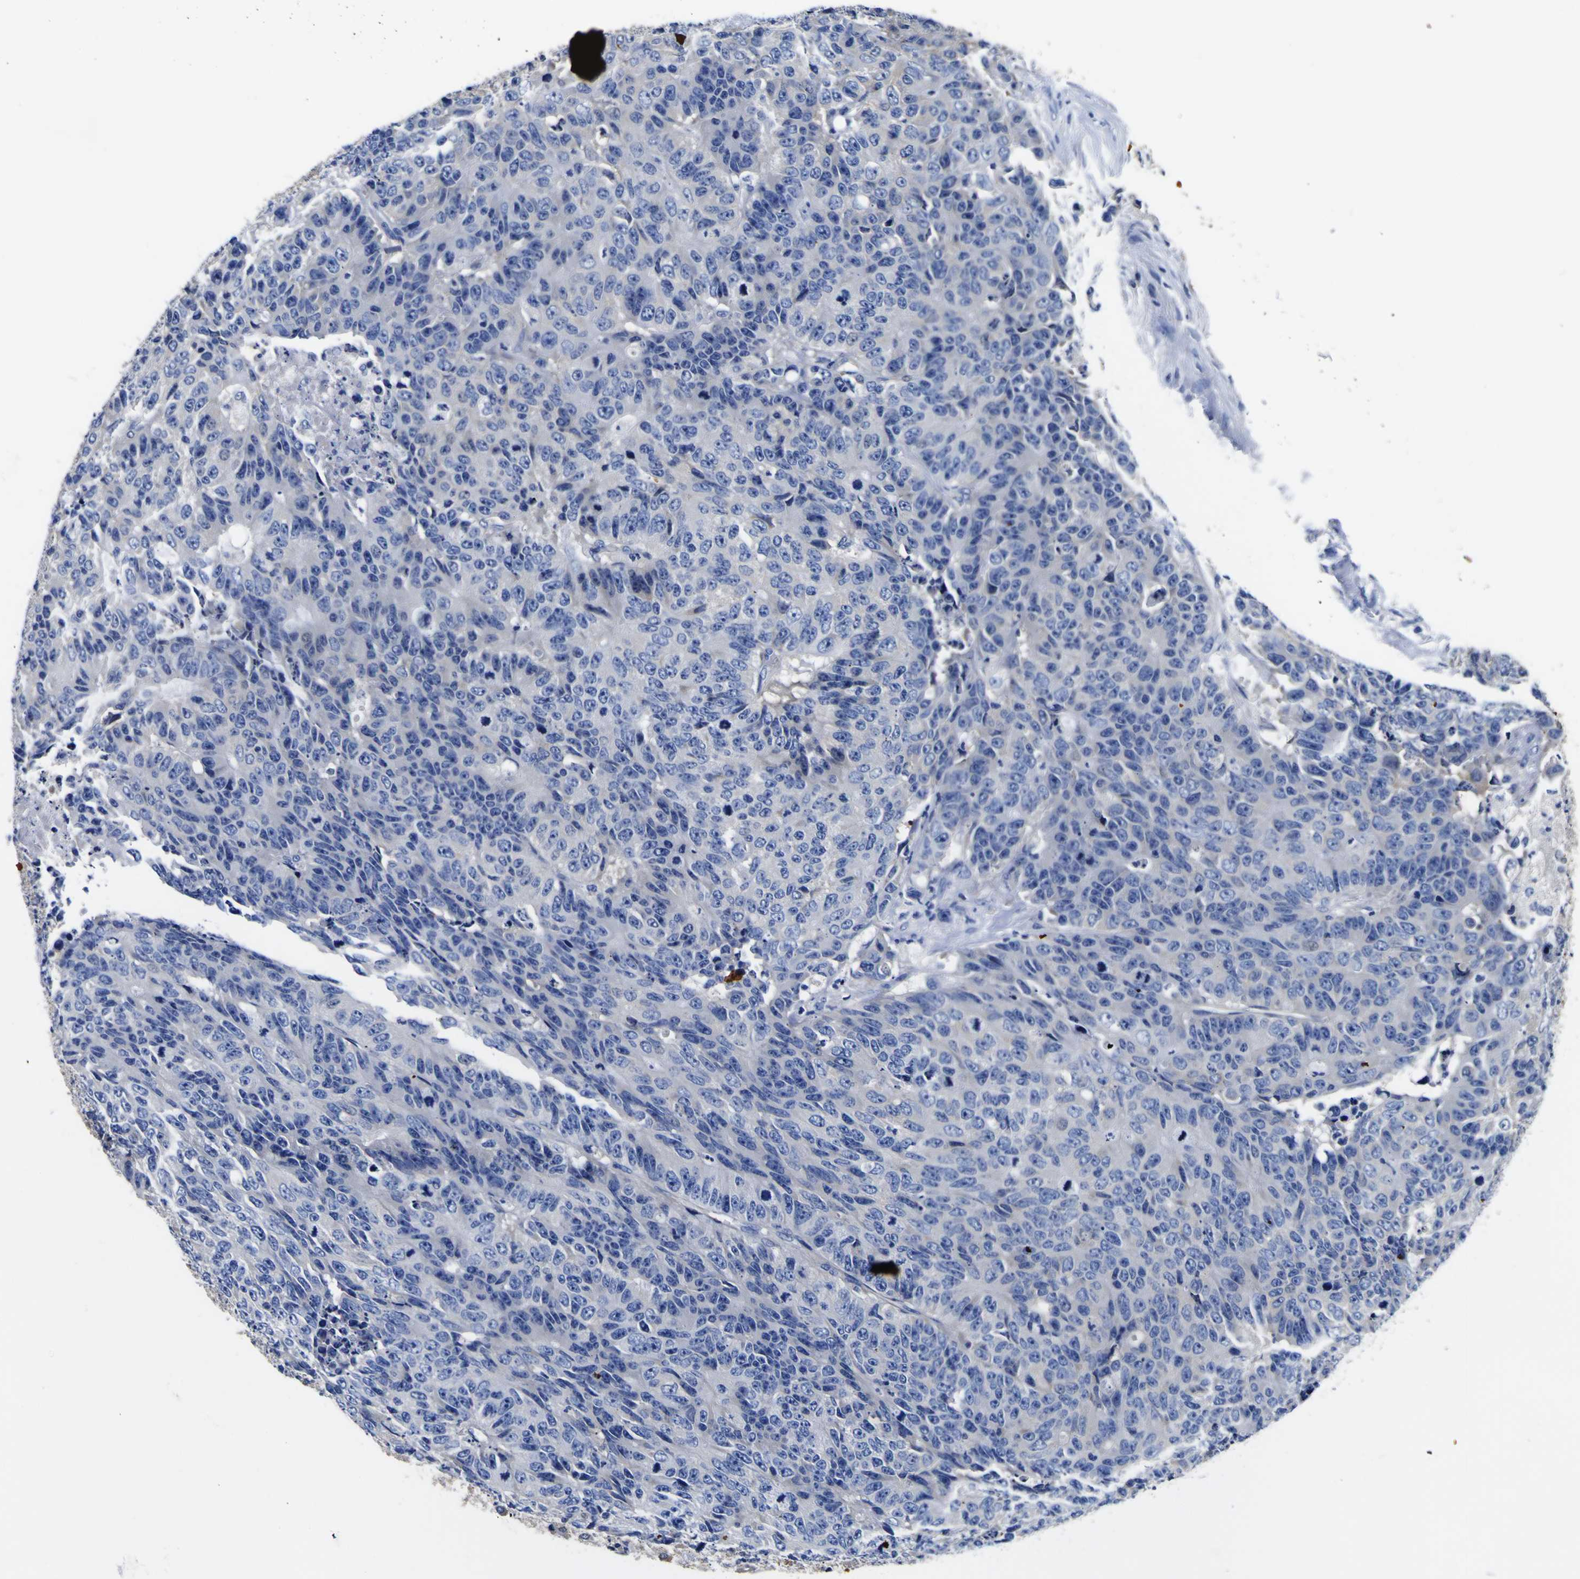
{"staining": {"intensity": "negative", "quantity": "none", "location": "none"}, "tissue": "colorectal cancer", "cell_type": "Tumor cells", "image_type": "cancer", "snomed": [{"axis": "morphology", "description": "Adenocarcinoma, NOS"}, {"axis": "topography", "description": "Colon"}], "caption": "High magnification brightfield microscopy of colorectal cancer (adenocarcinoma) stained with DAB (3,3'-diaminobenzidine) (brown) and counterstained with hematoxylin (blue): tumor cells show no significant staining. (DAB (3,3'-diaminobenzidine) IHC with hematoxylin counter stain).", "gene": "VASN", "patient": {"sex": "female", "age": 86}}